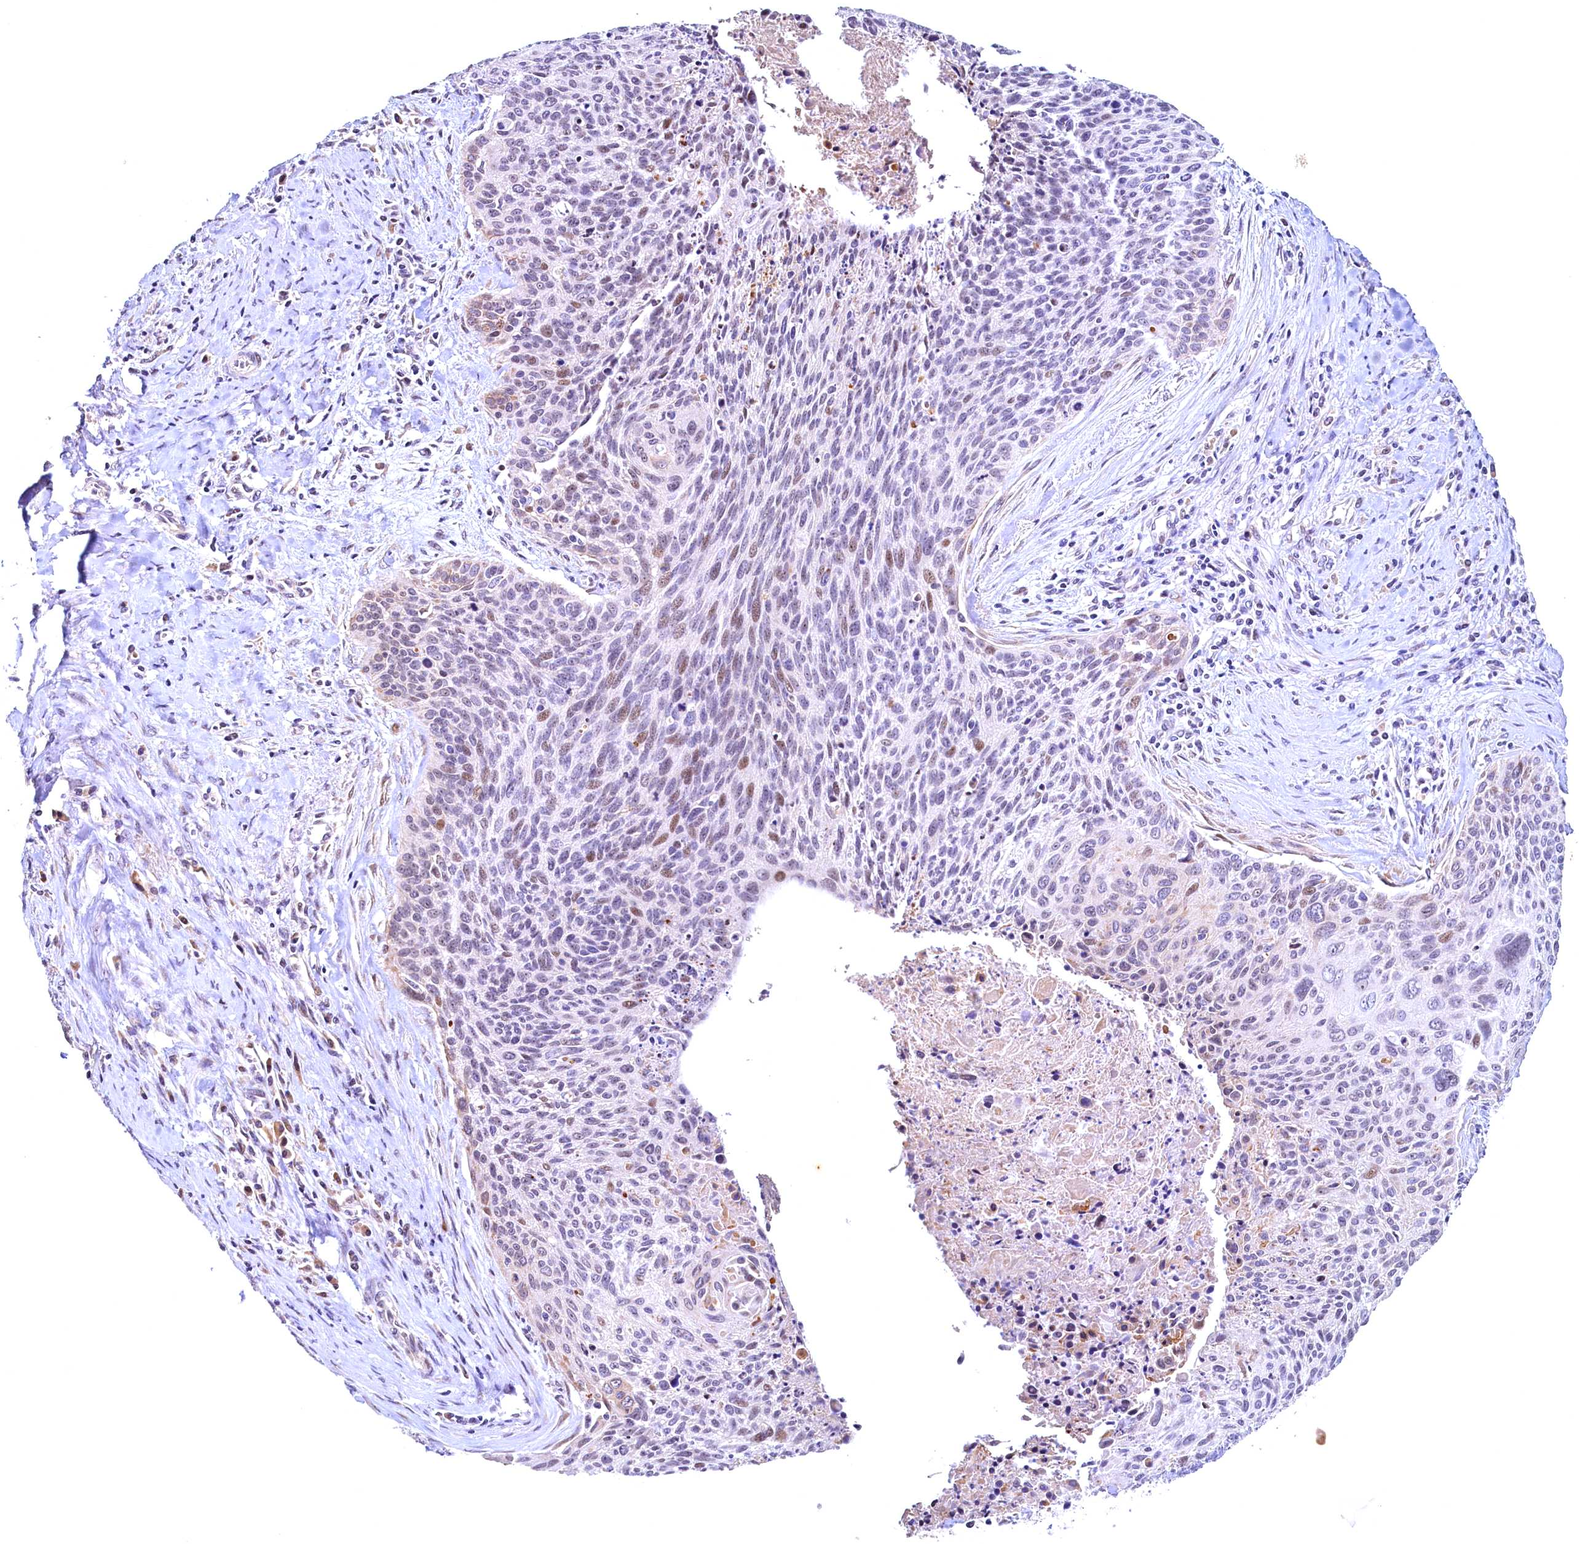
{"staining": {"intensity": "weak", "quantity": "25%-75%", "location": "cytoplasmic/membranous"}, "tissue": "cervical cancer", "cell_type": "Tumor cells", "image_type": "cancer", "snomed": [{"axis": "morphology", "description": "Squamous cell carcinoma, NOS"}, {"axis": "topography", "description": "Cervix"}], "caption": "Cervical cancer (squamous cell carcinoma) was stained to show a protein in brown. There is low levels of weak cytoplasmic/membranous staining in approximately 25%-75% of tumor cells.", "gene": "LATS2", "patient": {"sex": "female", "age": 55}}